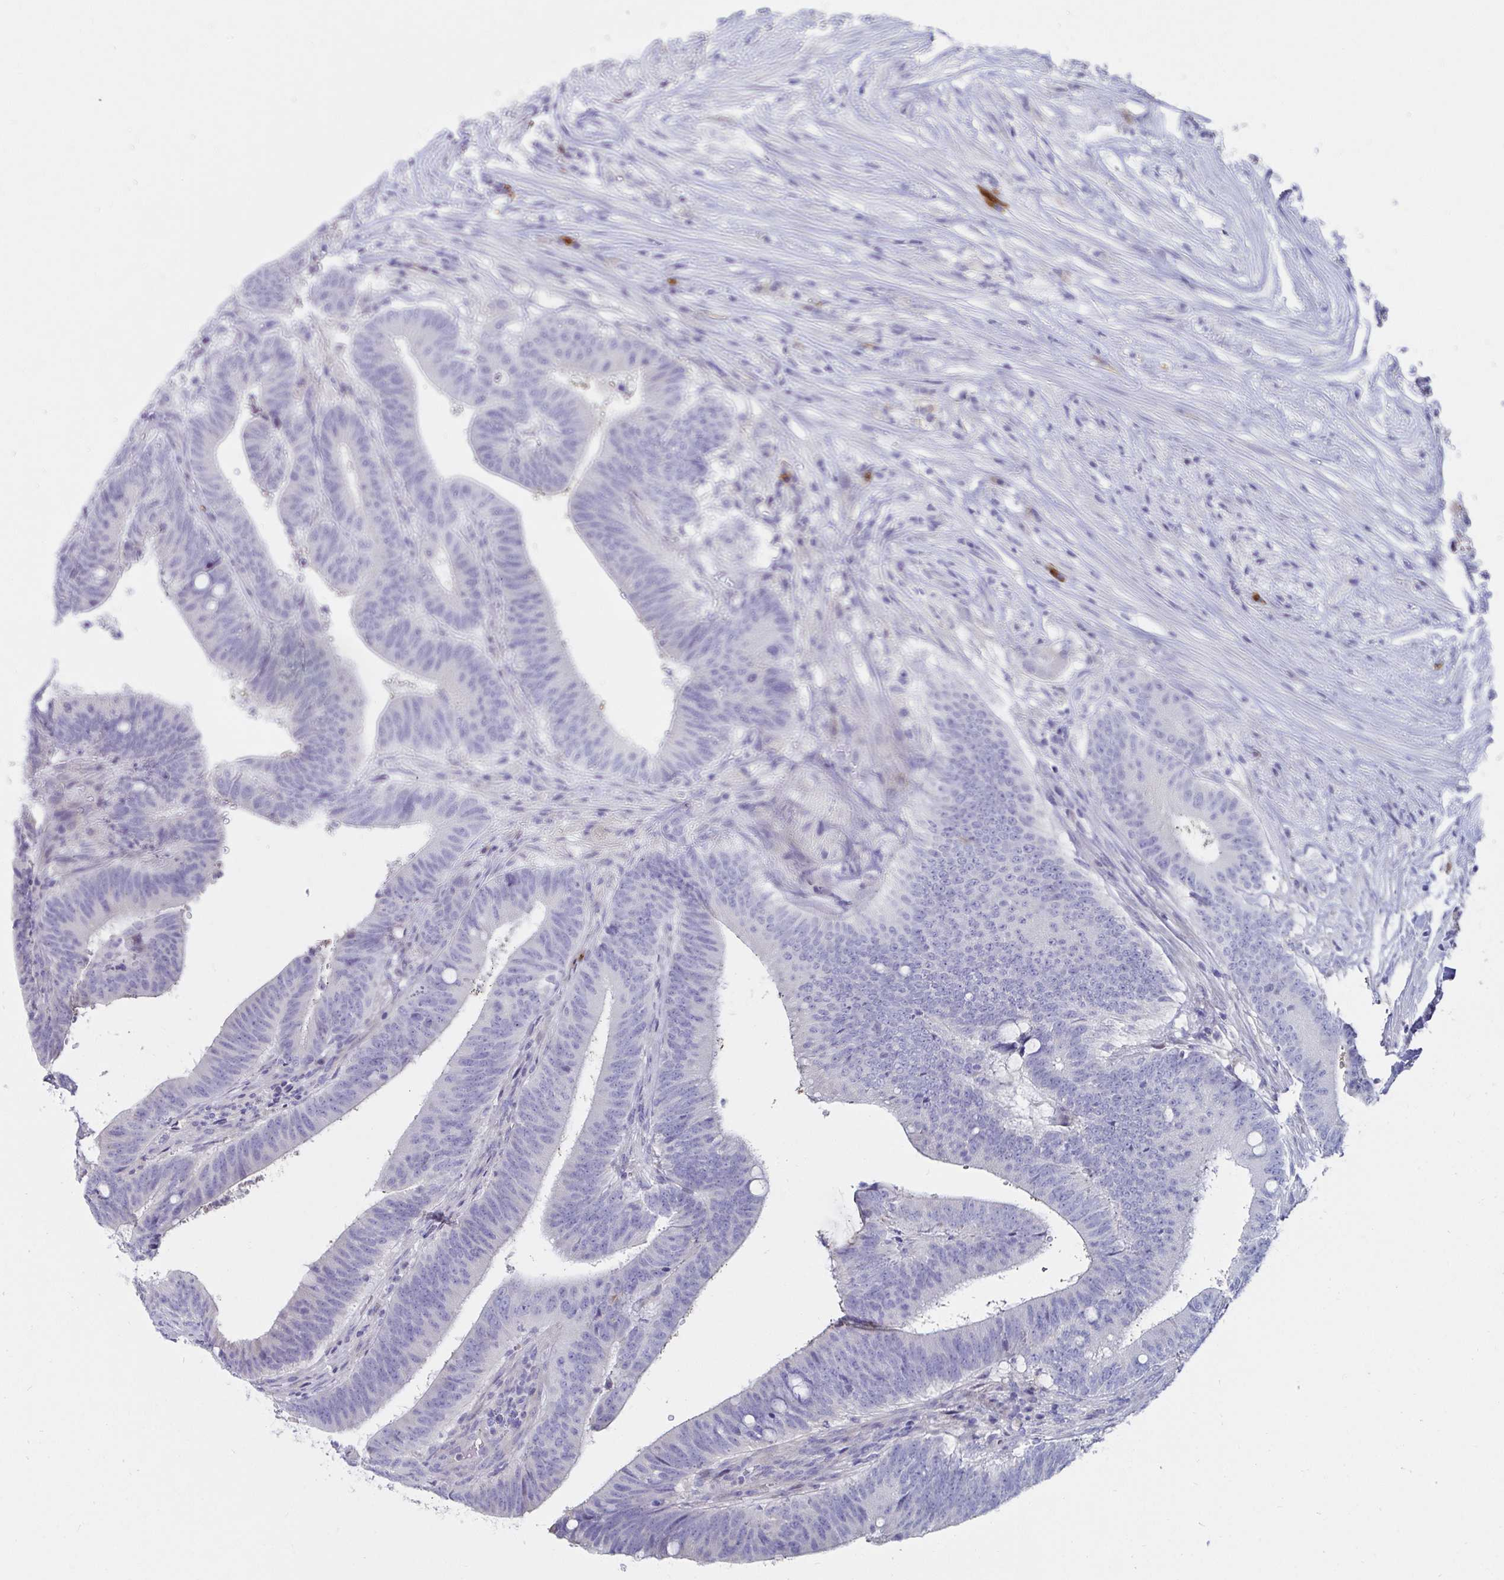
{"staining": {"intensity": "negative", "quantity": "none", "location": "none"}, "tissue": "colorectal cancer", "cell_type": "Tumor cells", "image_type": "cancer", "snomed": [{"axis": "morphology", "description": "Adenocarcinoma, NOS"}, {"axis": "topography", "description": "Colon"}], "caption": "Colorectal adenocarcinoma was stained to show a protein in brown. There is no significant expression in tumor cells. (IHC, brightfield microscopy, high magnification).", "gene": "C4orf17", "patient": {"sex": "female", "age": 43}}